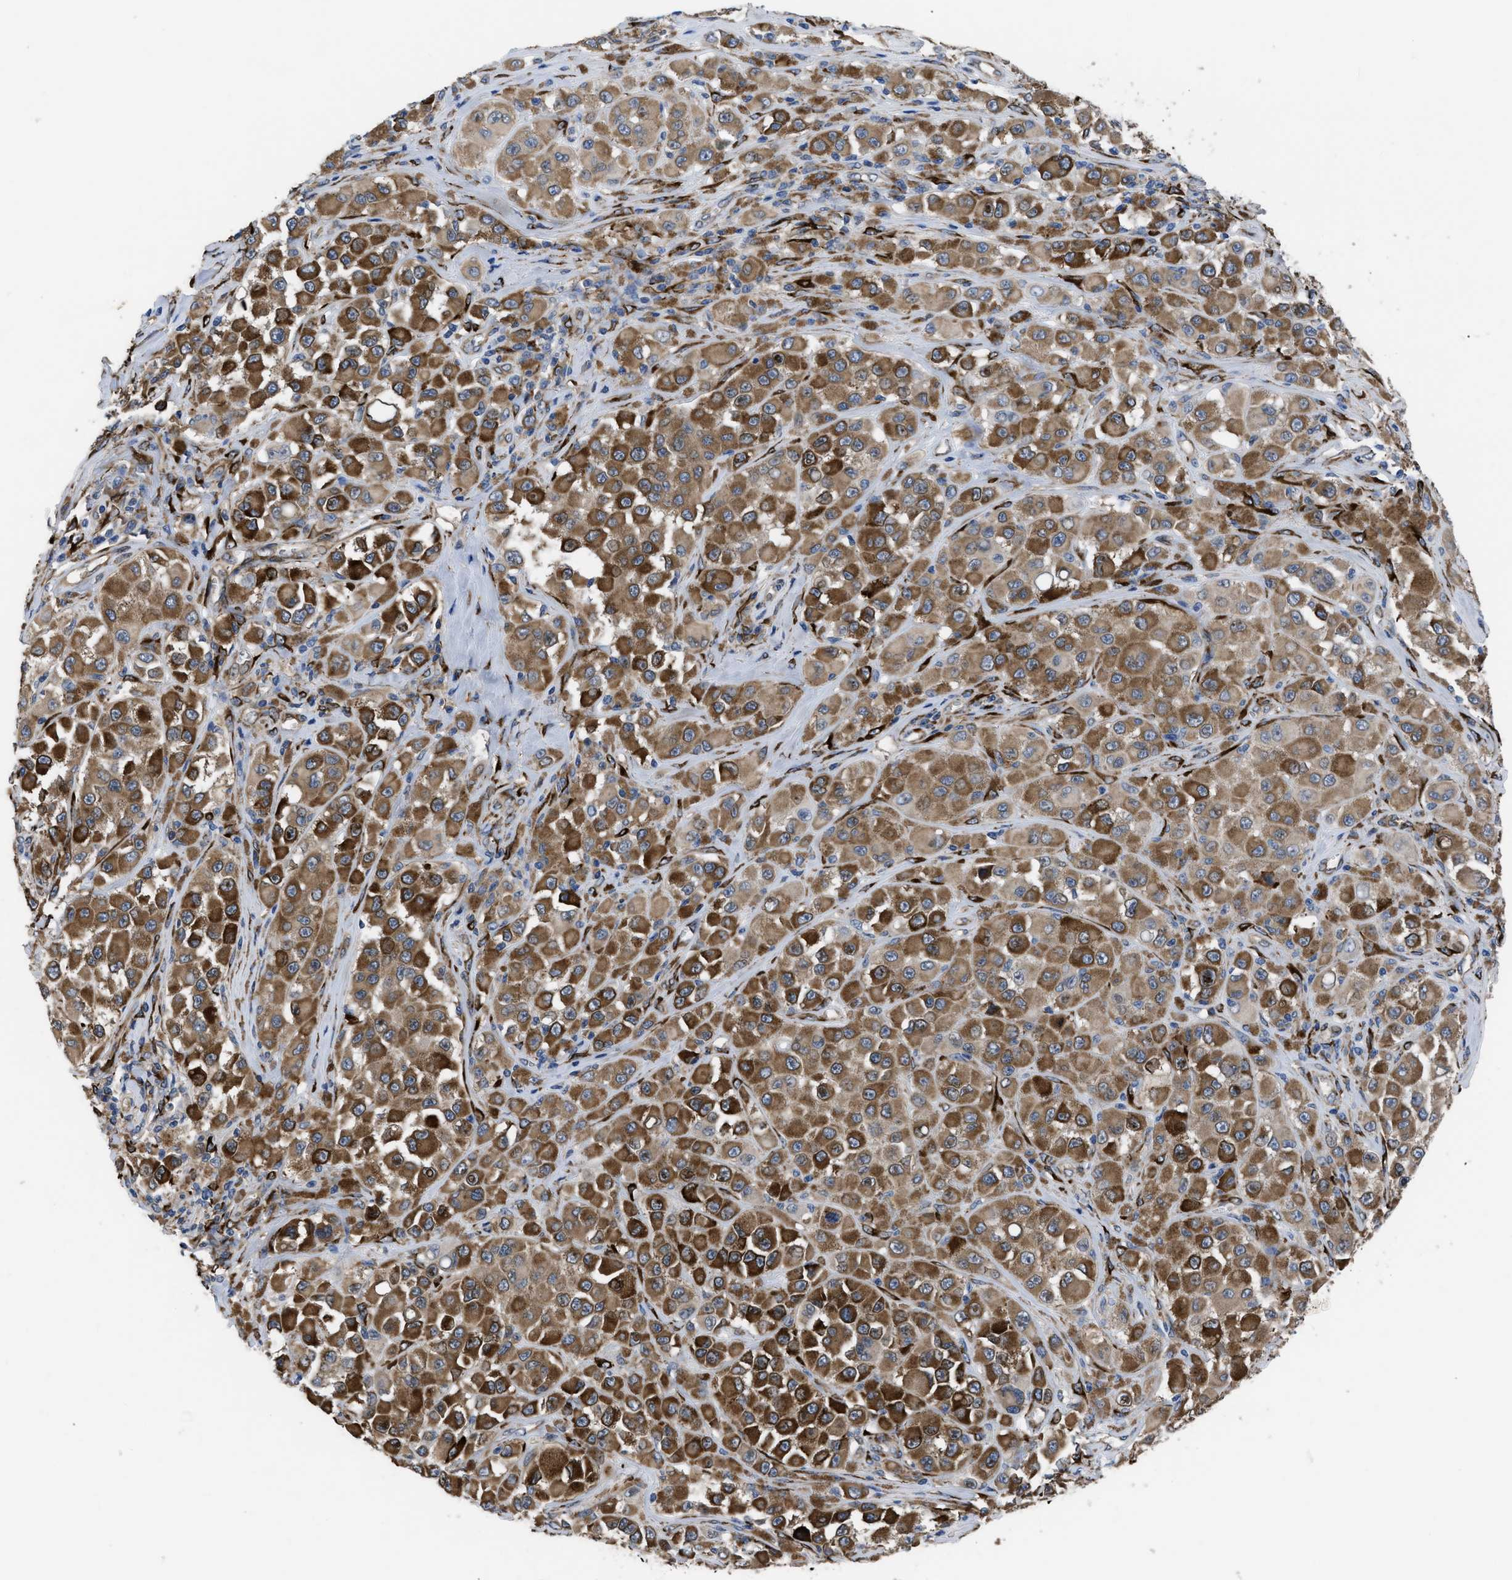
{"staining": {"intensity": "strong", "quantity": ">75%", "location": "cytoplasmic/membranous"}, "tissue": "melanoma", "cell_type": "Tumor cells", "image_type": "cancer", "snomed": [{"axis": "morphology", "description": "Malignant melanoma, NOS"}, {"axis": "topography", "description": "Skin"}], "caption": "Strong cytoplasmic/membranous protein expression is present in approximately >75% of tumor cells in melanoma.", "gene": "SQLE", "patient": {"sex": "male", "age": 84}}